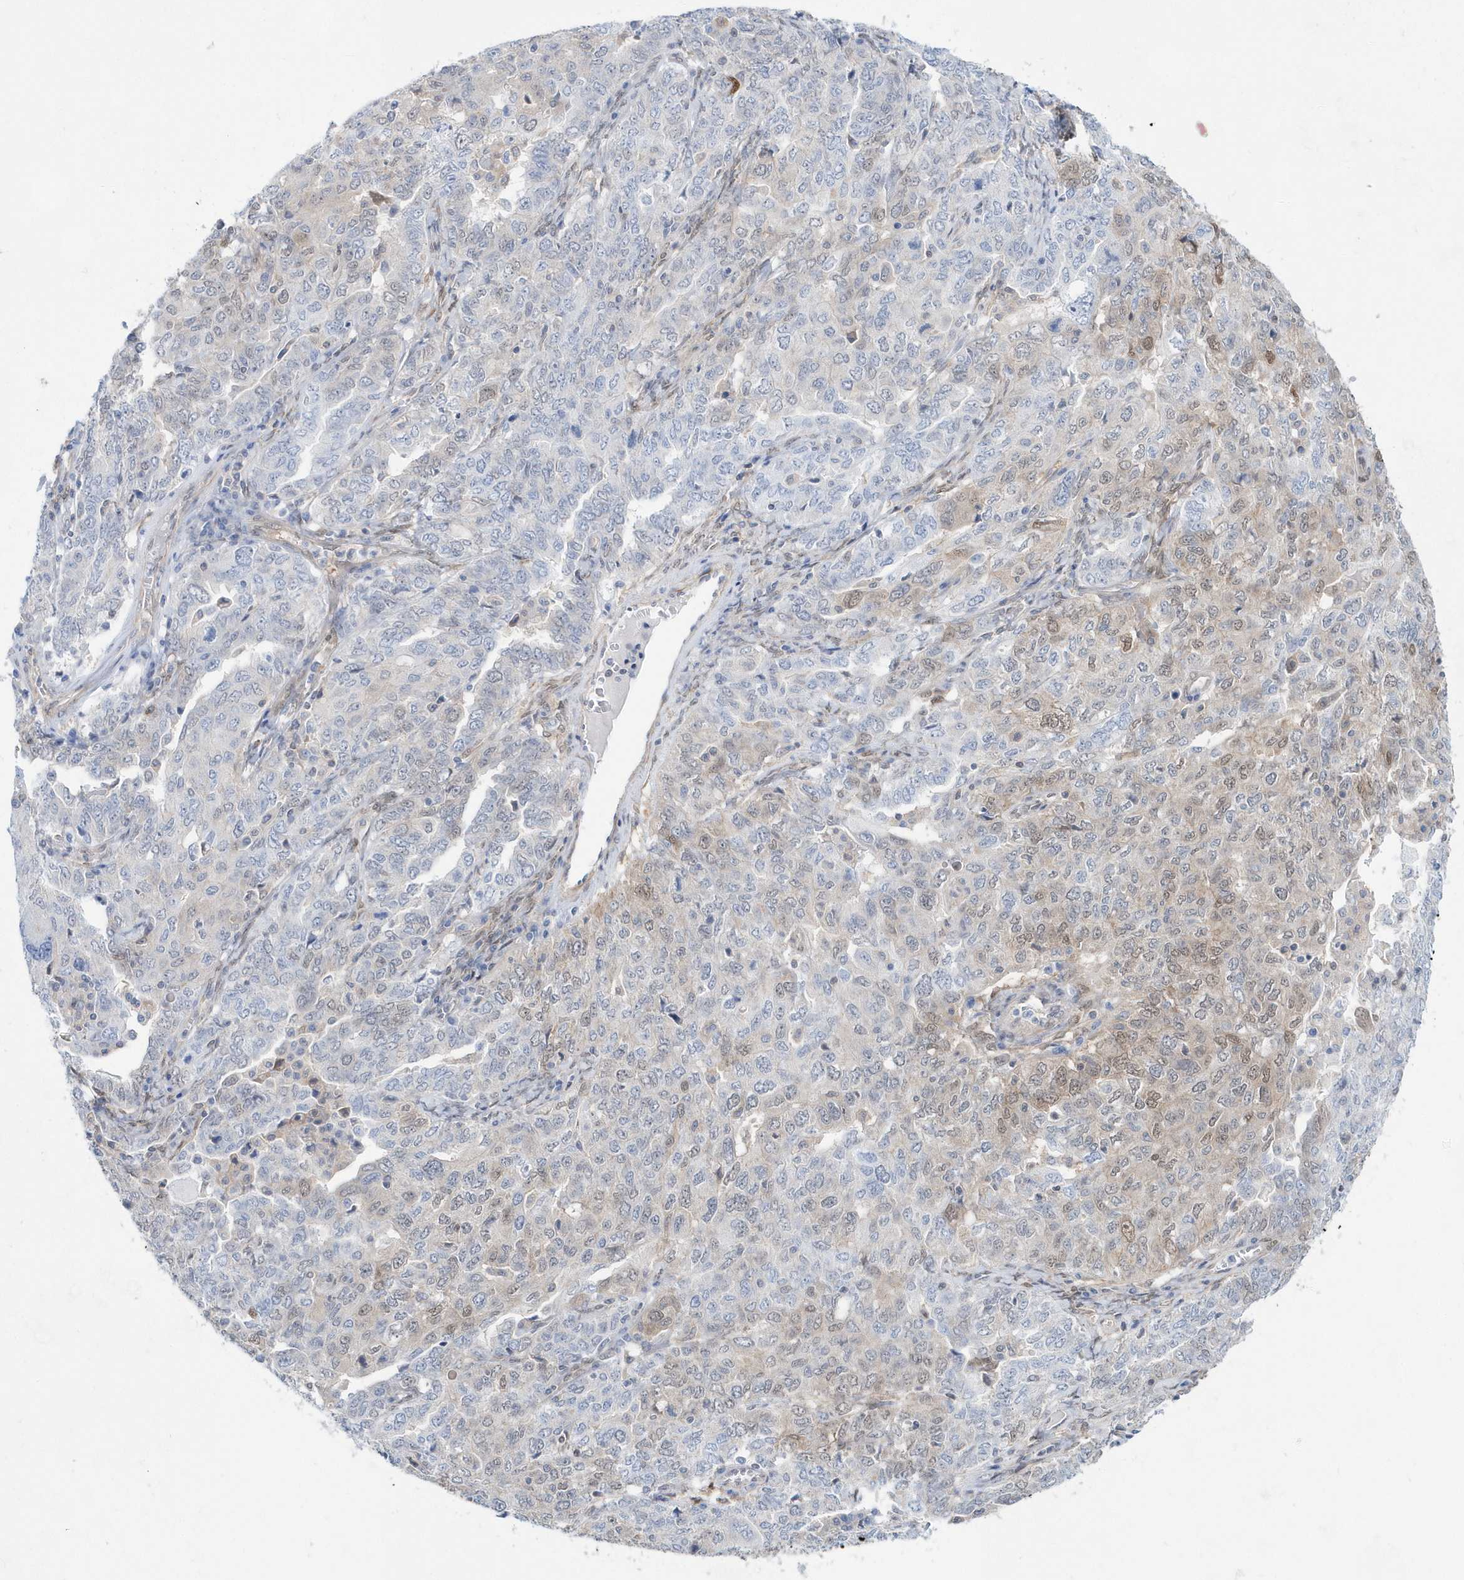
{"staining": {"intensity": "moderate", "quantity": "<25%", "location": "cytoplasmic/membranous,nuclear"}, "tissue": "ovarian cancer", "cell_type": "Tumor cells", "image_type": "cancer", "snomed": [{"axis": "morphology", "description": "Carcinoma, endometroid"}, {"axis": "topography", "description": "Ovary"}], "caption": "Immunohistochemical staining of human ovarian endometroid carcinoma shows moderate cytoplasmic/membranous and nuclear protein staining in approximately <25% of tumor cells.", "gene": "BDH2", "patient": {"sex": "female", "age": 62}}